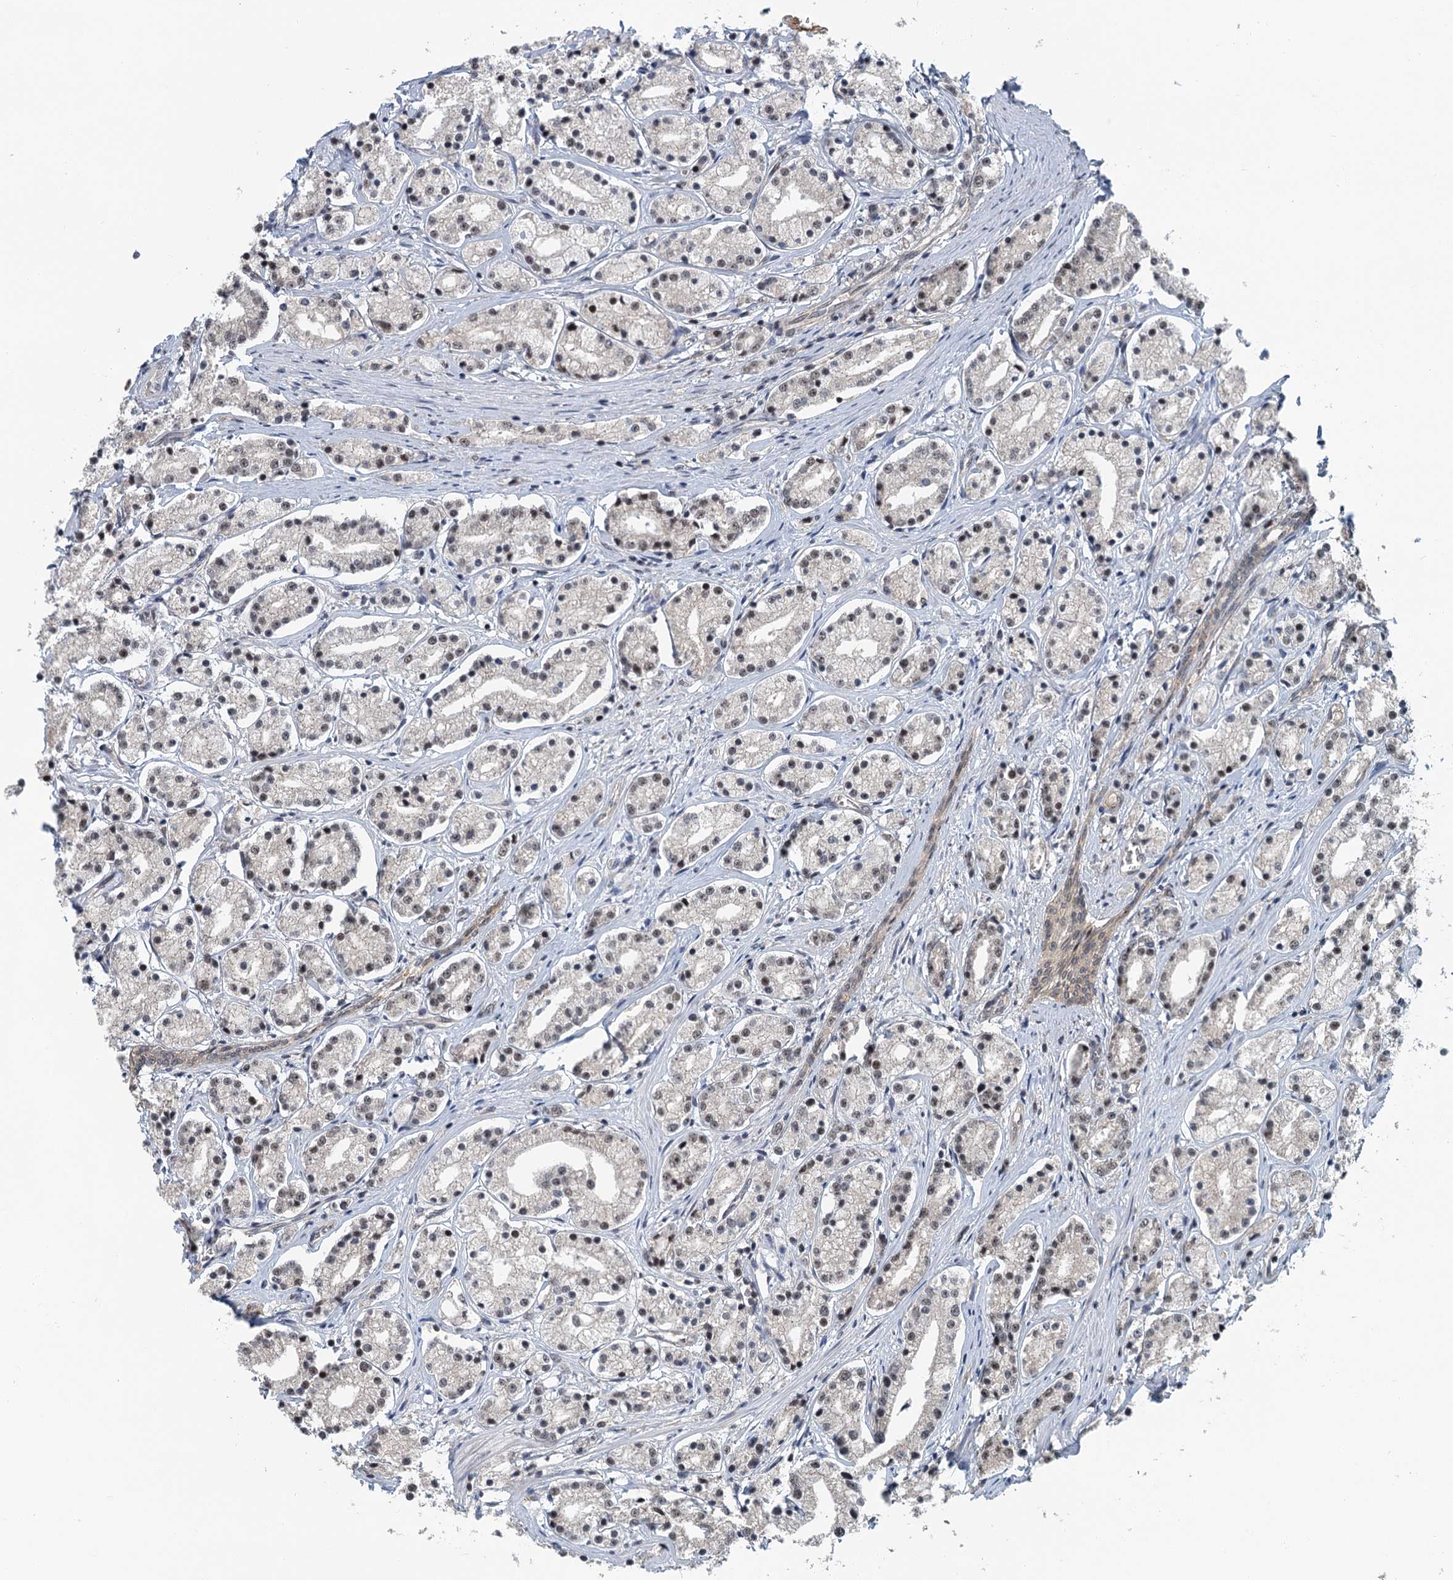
{"staining": {"intensity": "weak", "quantity": "25%-75%", "location": "nuclear"}, "tissue": "prostate cancer", "cell_type": "Tumor cells", "image_type": "cancer", "snomed": [{"axis": "morphology", "description": "Adenocarcinoma, High grade"}, {"axis": "topography", "description": "Prostate"}], "caption": "DAB immunohistochemical staining of human prostate adenocarcinoma (high-grade) displays weak nuclear protein staining in about 25%-75% of tumor cells. (DAB IHC, brown staining for protein, blue staining for nuclei).", "gene": "TAS2R42", "patient": {"sex": "male", "age": 69}}